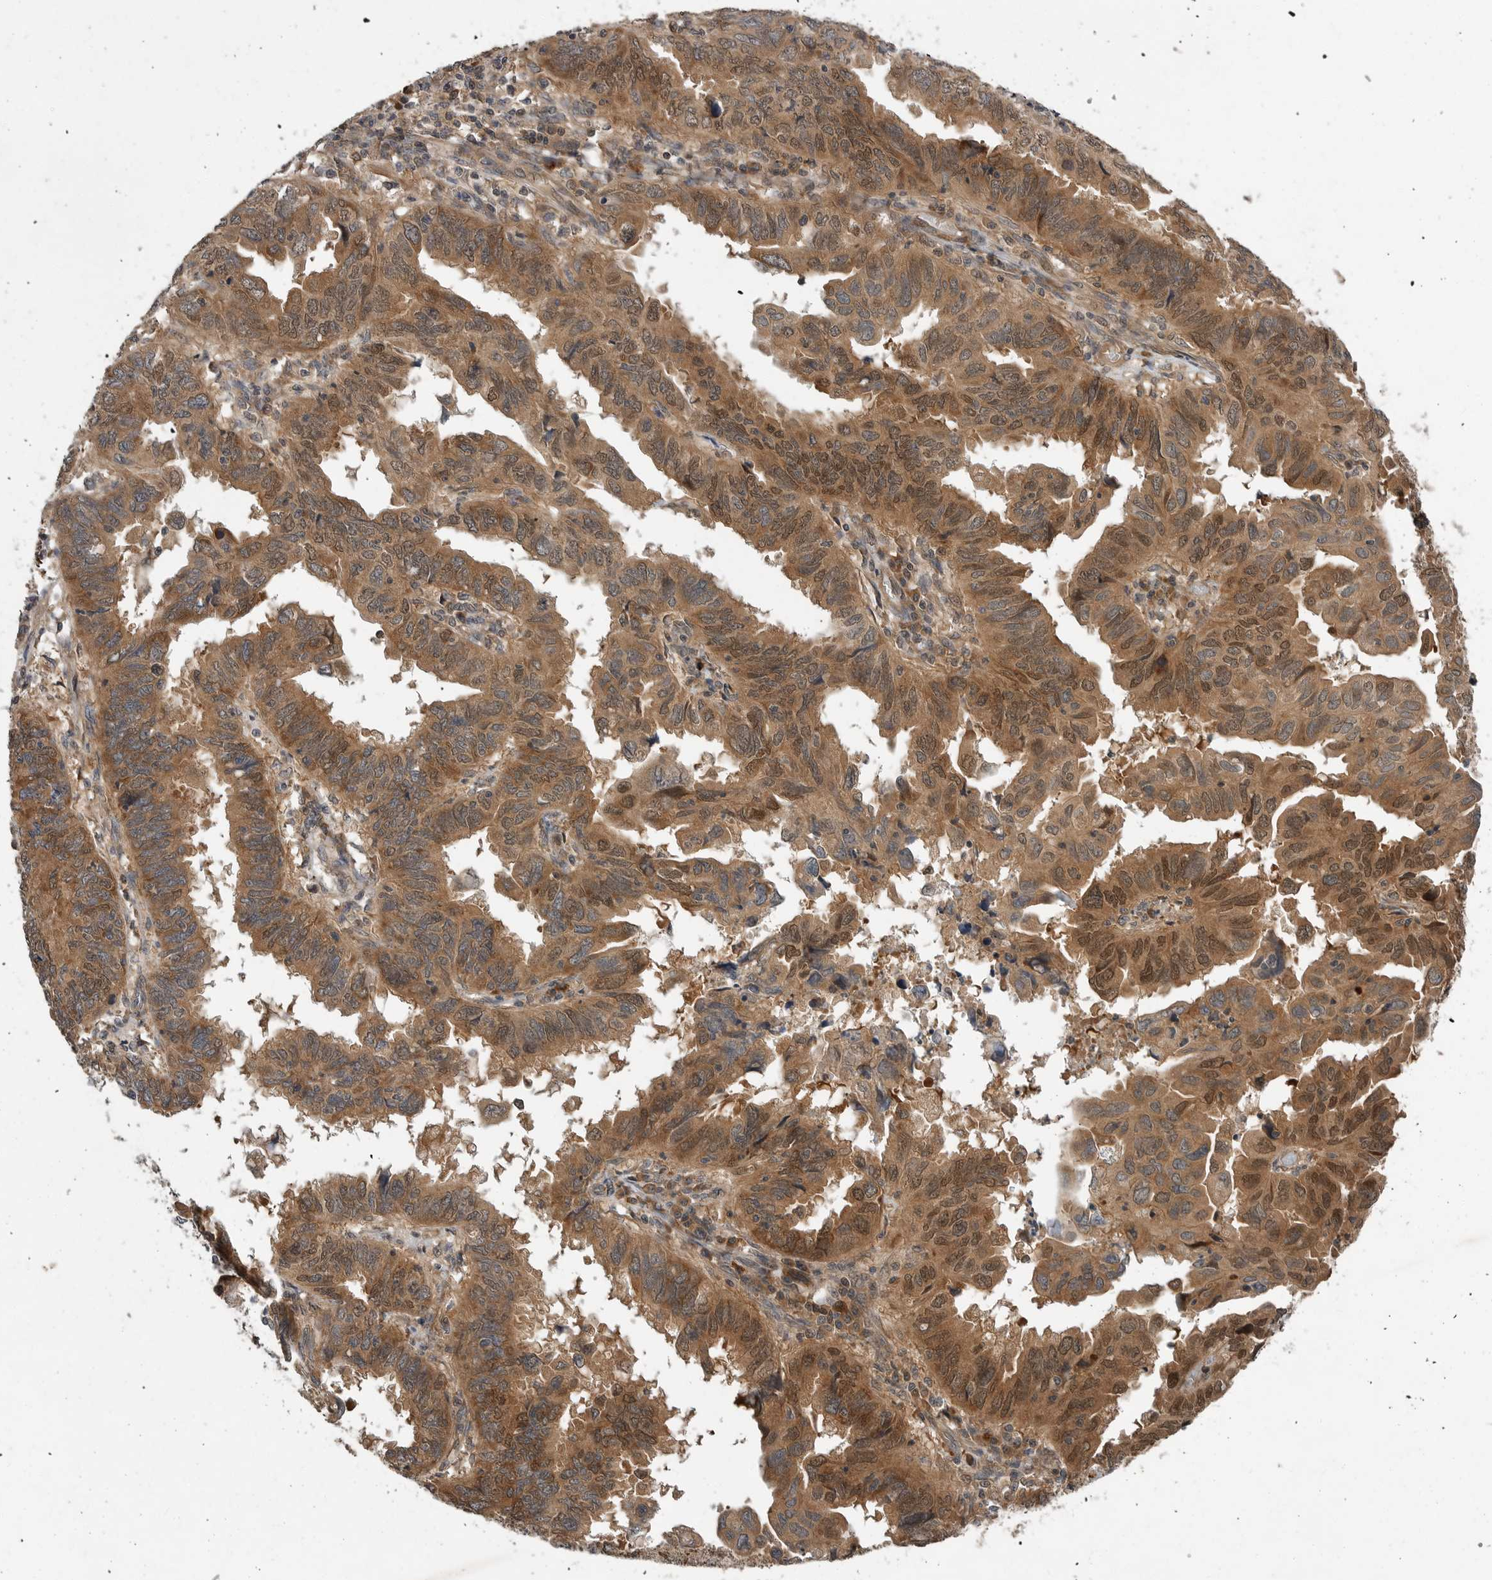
{"staining": {"intensity": "moderate", "quantity": ">75%", "location": "cytoplasmic/membranous,nuclear"}, "tissue": "endometrial cancer", "cell_type": "Tumor cells", "image_type": "cancer", "snomed": [{"axis": "morphology", "description": "Adenocarcinoma, NOS"}, {"axis": "topography", "description": "Uterus"}], "caption": "A histopathology image of human adenocarcinoma (endometrial) stained for a protein reveals moderate cytoplasmic/membranous and nuclear brown staining in tumor cells.", "gene": "OSBPL9", "patient": {"sex": "female", "age": 77}}